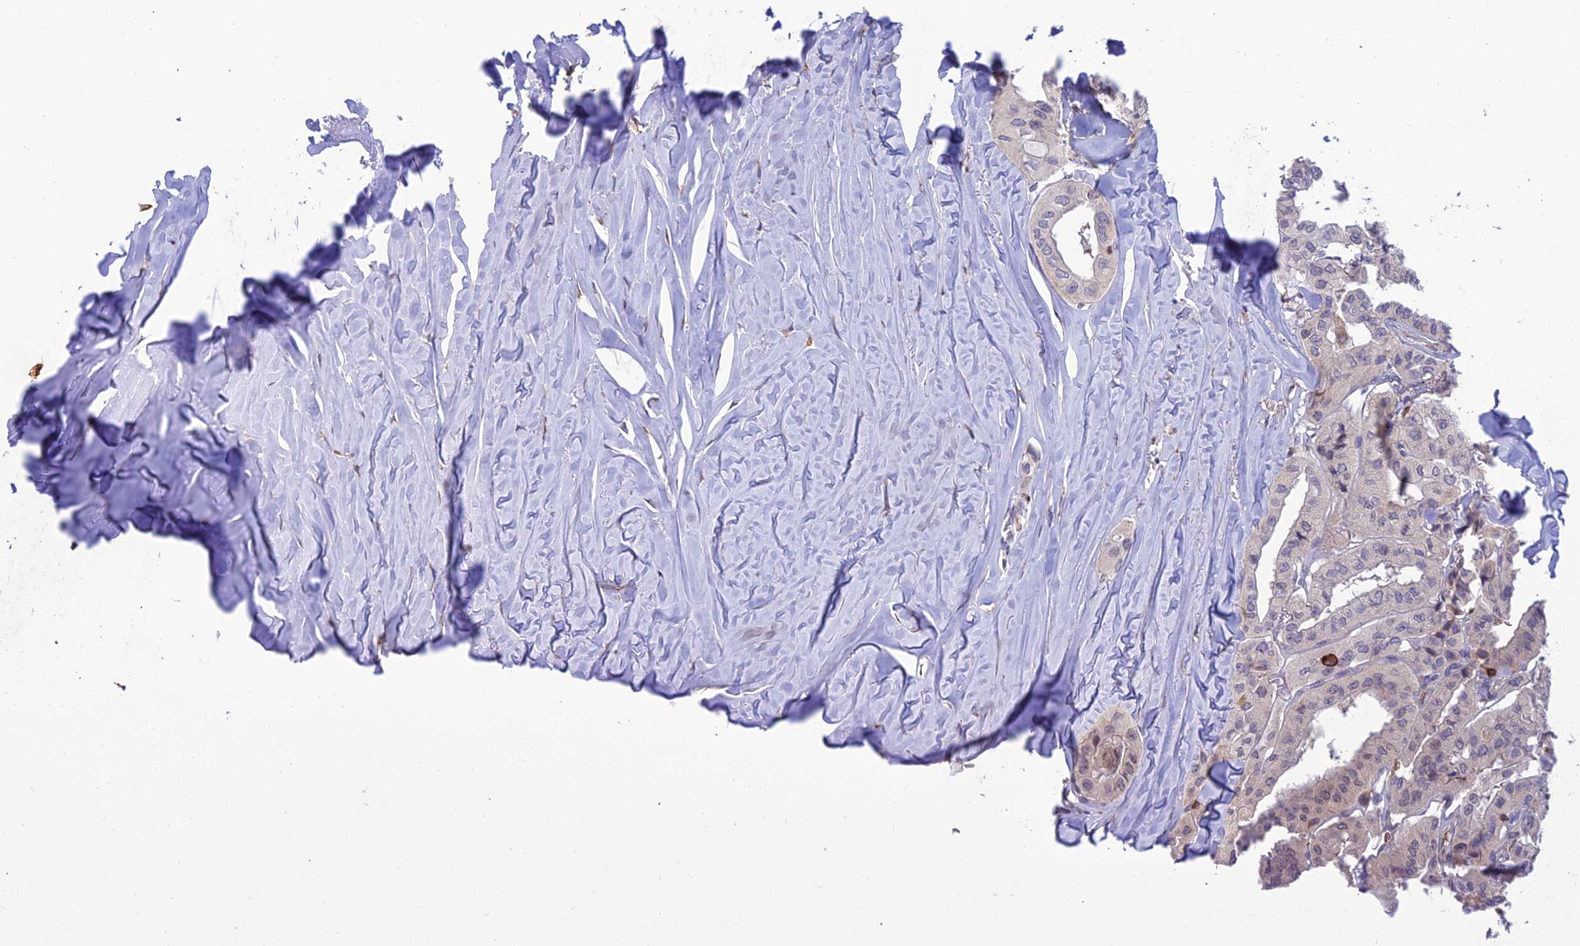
{"staining": {"intensity": "negative", "quantity": "none", "location": "none"}, "tissue": "thyroid cancer", "cell_type": "Tumor cells", "image_type": "cancer", "snomed": [{"axis": "morphology", "description": "Papillary adenocarcinoma, NOS"}, {"axis": "topography", "description": "Thyroid gland"}], "caption": "Protein analysis of papillary adenocarcinoma (thyroid) reveals no significant expression in tumor cells.", "gene": "FAM76A", "patient": {"sex": "female", "age": 59}}